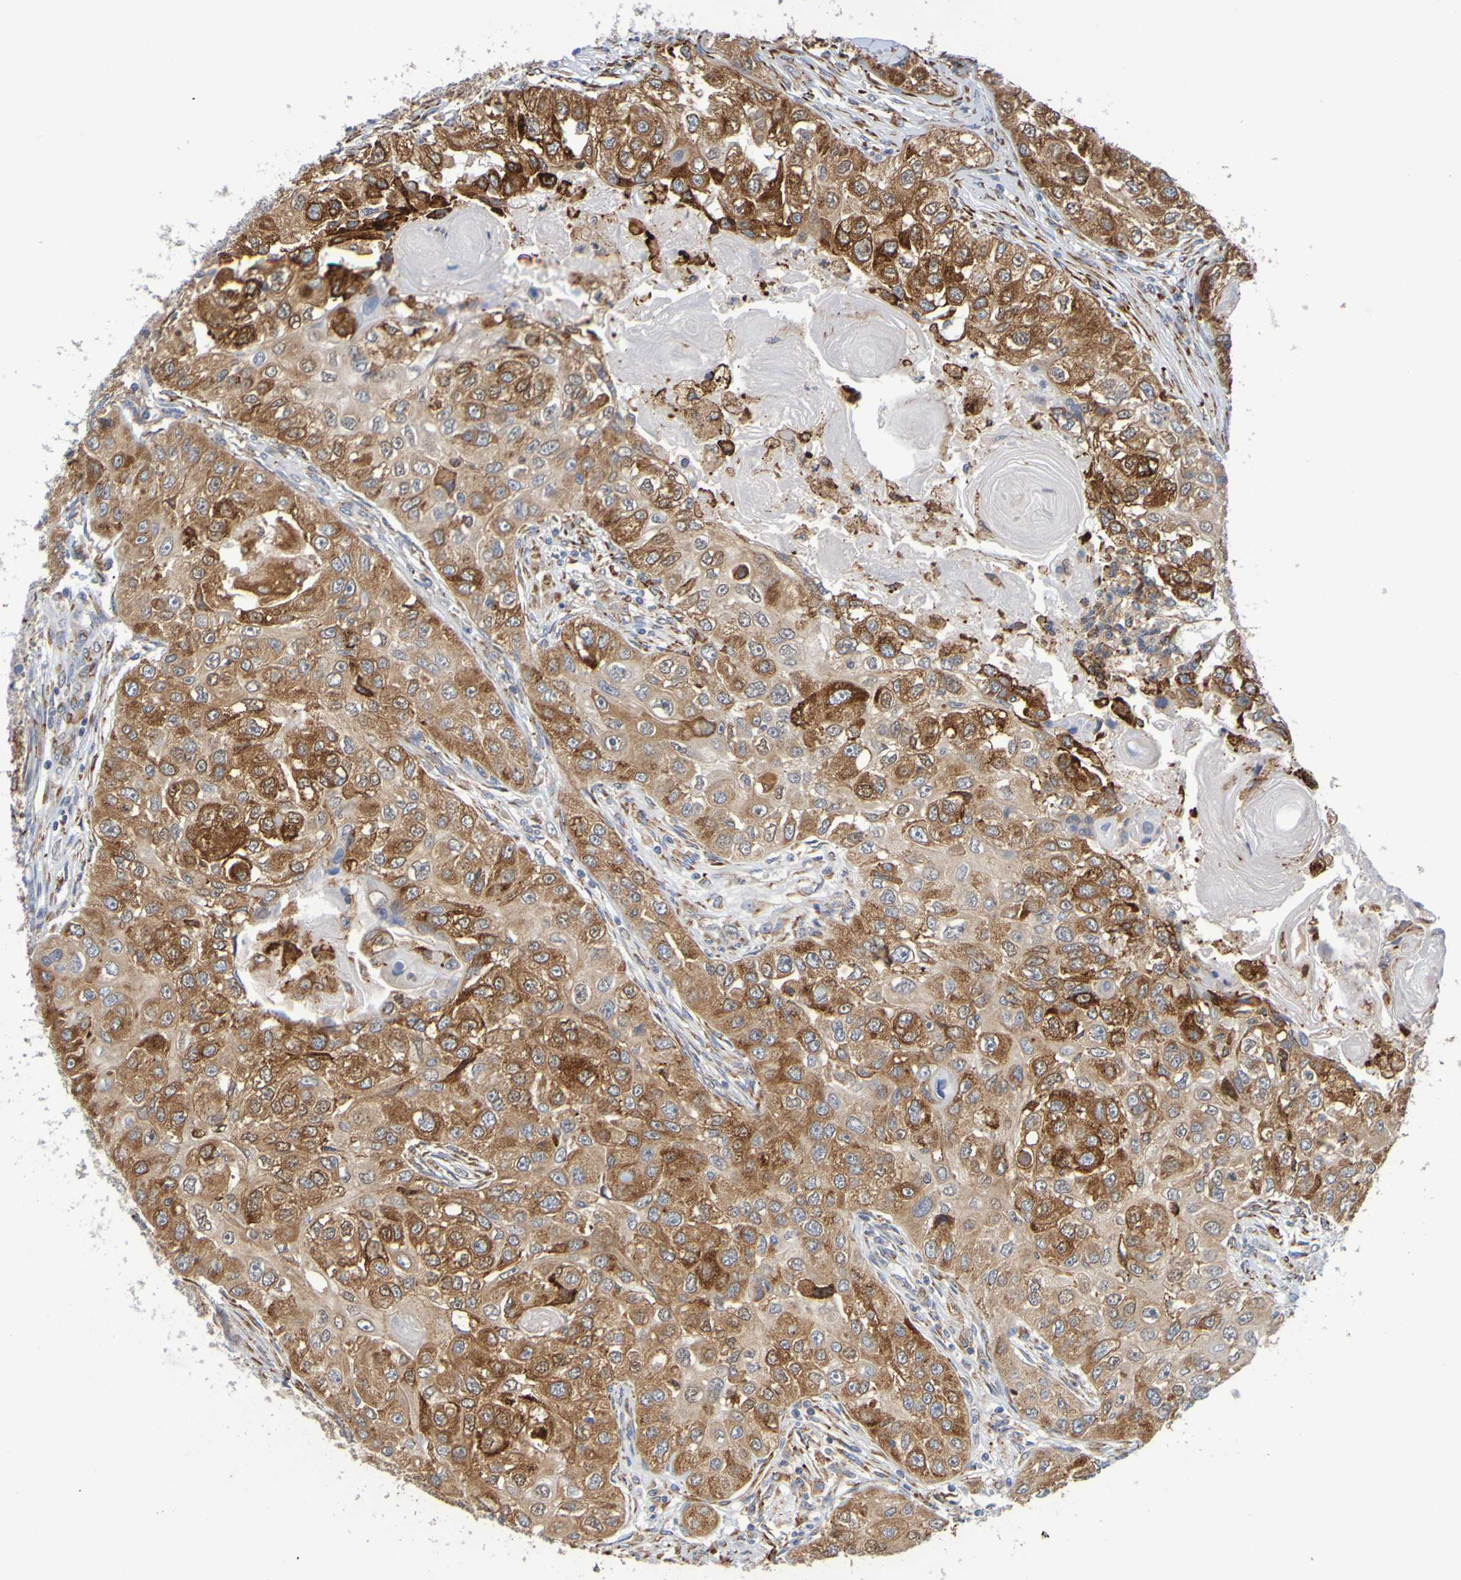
{"staining": {"intensity": "strong", "quantity": "25%-75%", "location": "cytoplasmic/membranous"}, "tissue": "head and neck cancer", "cell_type": "Tumor cells", "image_type": "cancer", "snomed": [{"axis": "morphology", "description": "Normal tissue, NOS"}, {"axis": "morphology", "description": "Squamous cell carcinoma, NOS"}, {"axis": "topography", "description": "Skeletal muscle"}, {"axis": "topography", "description": "Head-Neck"}], "caption": "Protein expression analysis of human squamous cell carcinoma (head and neck) reveals strong cytoplasmic/membranous staining in approximately 25%-75% of tumor cells.", "gene": "SIL1", "patient": {"sex": "male", "age": 51}}